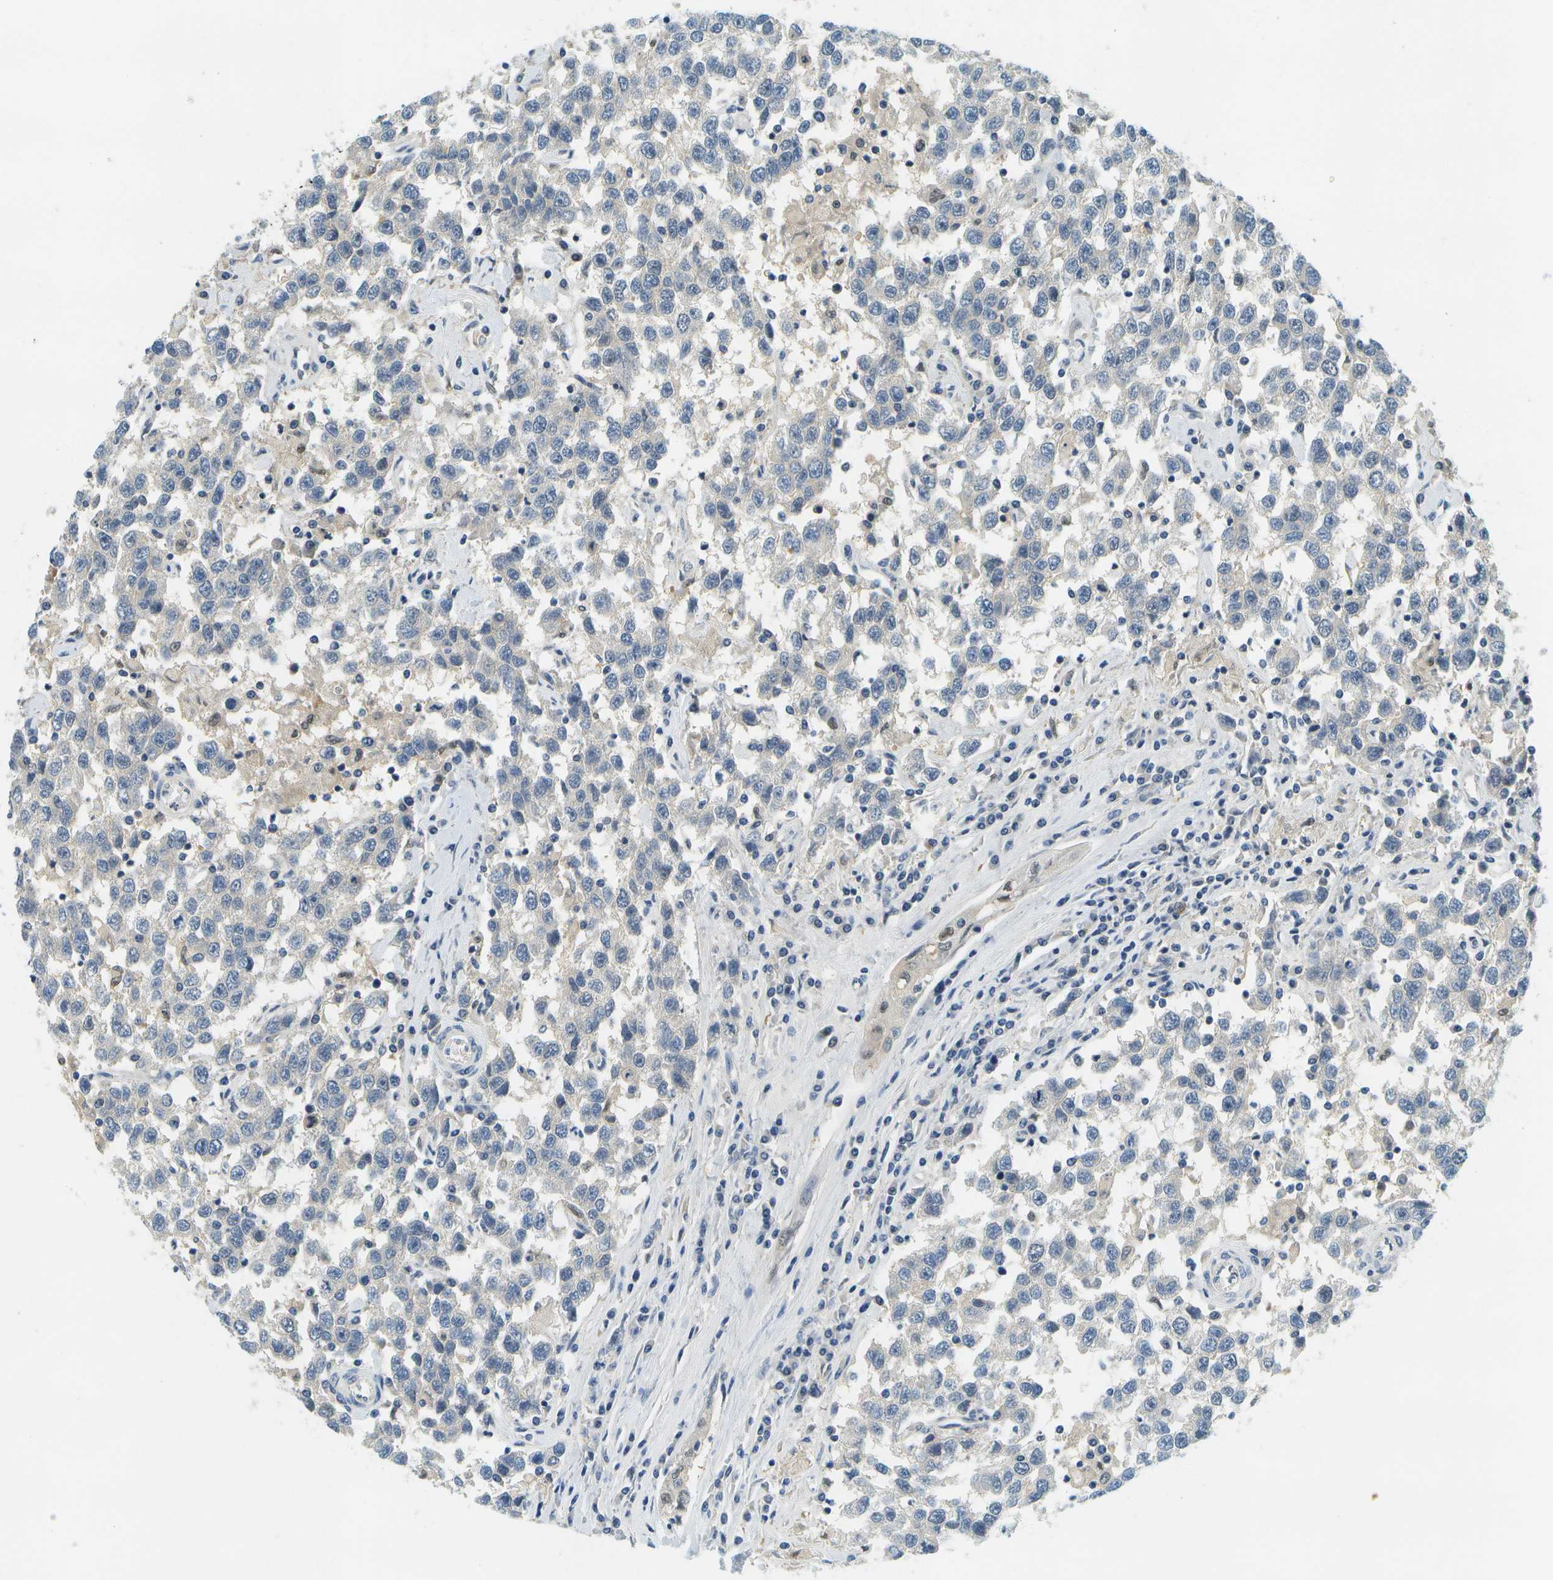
{"staining": {"intensity": "negative", "quantity": "none", "location": "none"}, "tissue": "testis cancer", "cell_type": "Tumor cells", "image_type": "cancer", "snomed": [{"axis": "morphology", "description": "Seminoma, NOS"}, {"axis": "topography", "description": "Testis"}], "caption": "A high-resolution histopathology image shows IHC staining of testis seminoma, which shows no significant staining in tumor cells.", "gene": "RASGRP2", "patient": {"sex": "male", "age": 41}}